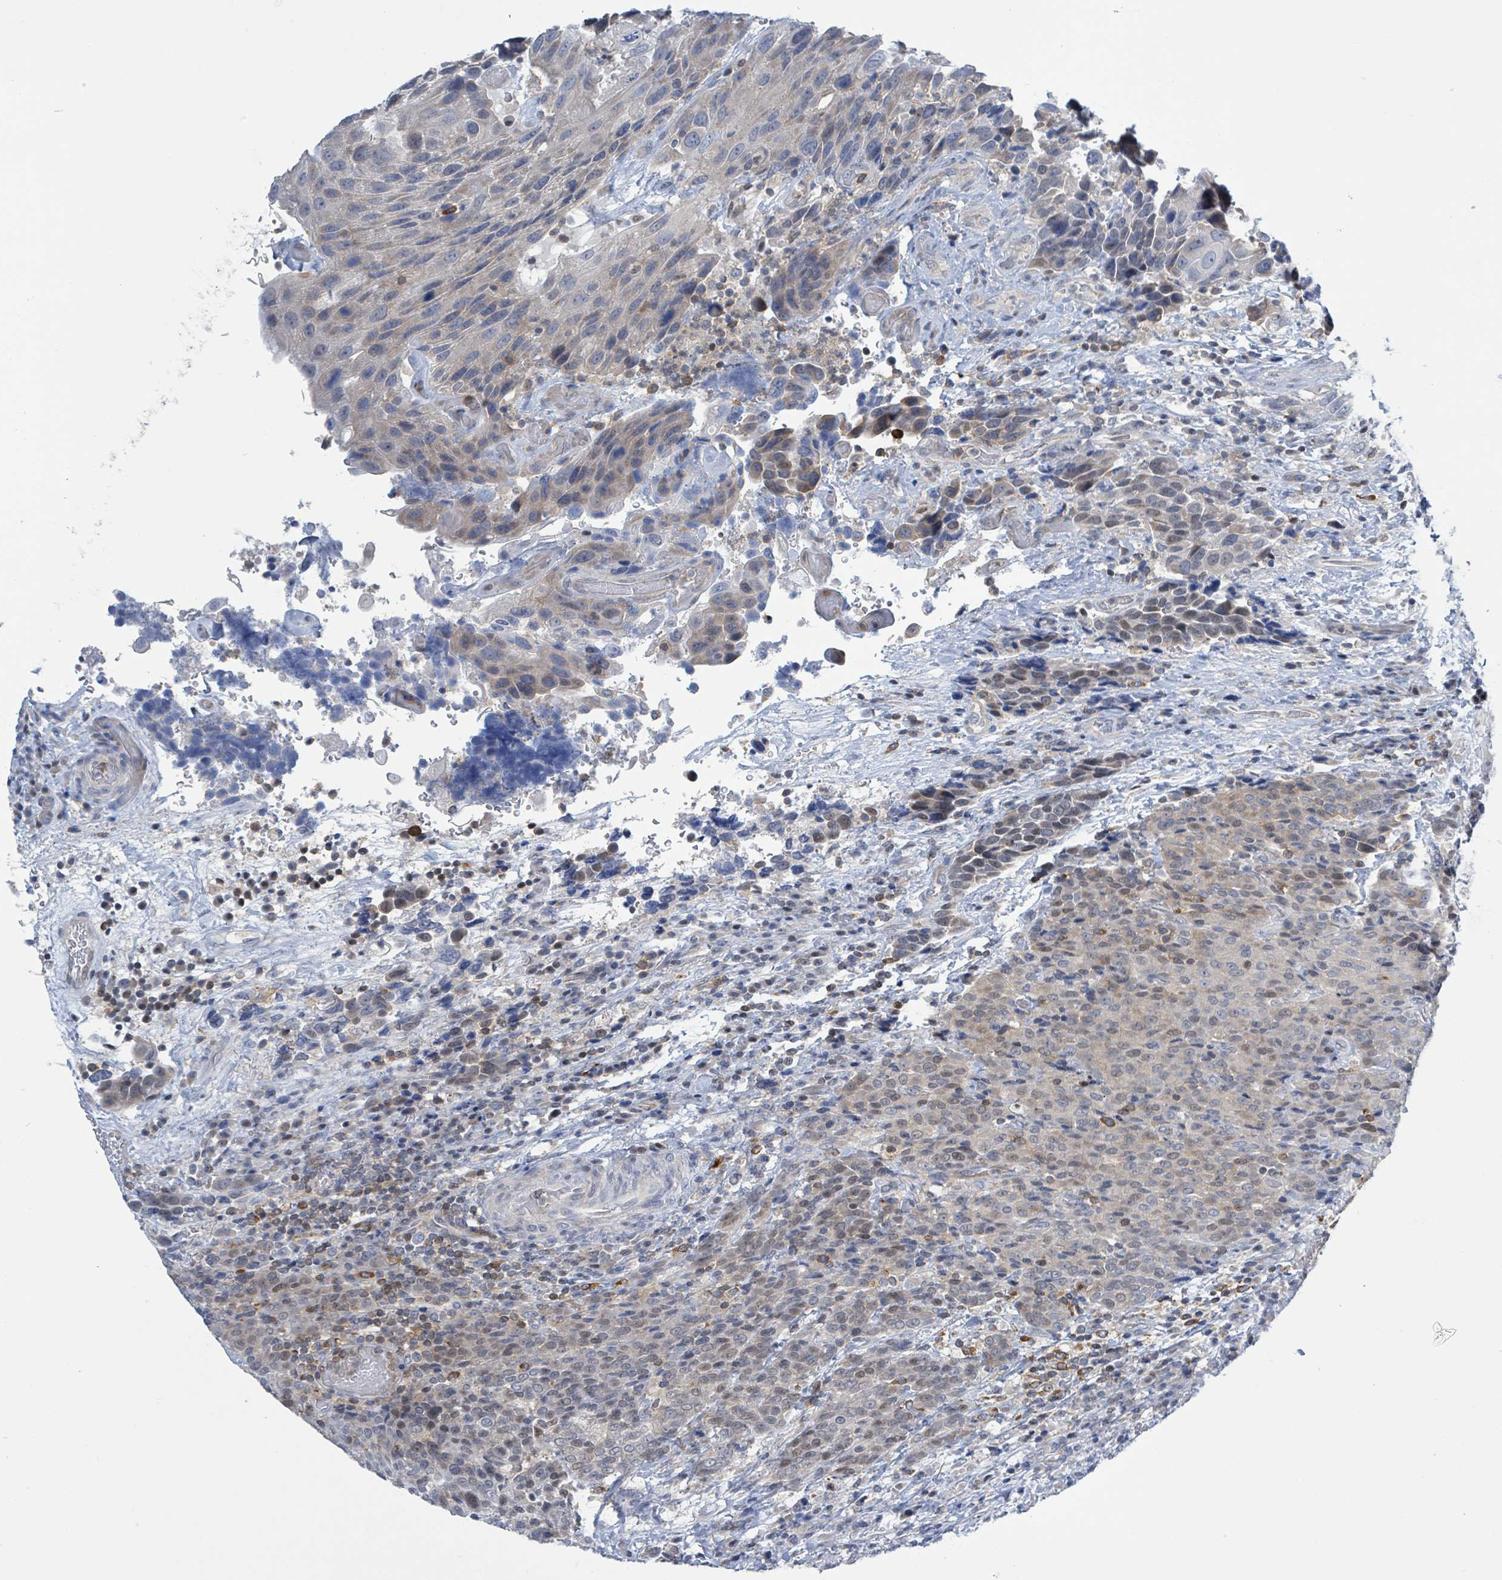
{"staining": {"intensity": "negative", "quantity": "none", "location": "none"}, "tissue": "urothelial cancer", "cell_type": "Tumor cells", "image_type": "cancer", "snomed": [{"axis": "morphology", "description": "Urothelial carcinoma, High grade"}, {"axis": "topography", "description": "Urinary bladder"}], "caption": "The photomicrograph exhibits no significant expression in tumor cells of urothelial cancer.", "gene": "DGKZ", "patient": {"sex": "female", "age": 70}}